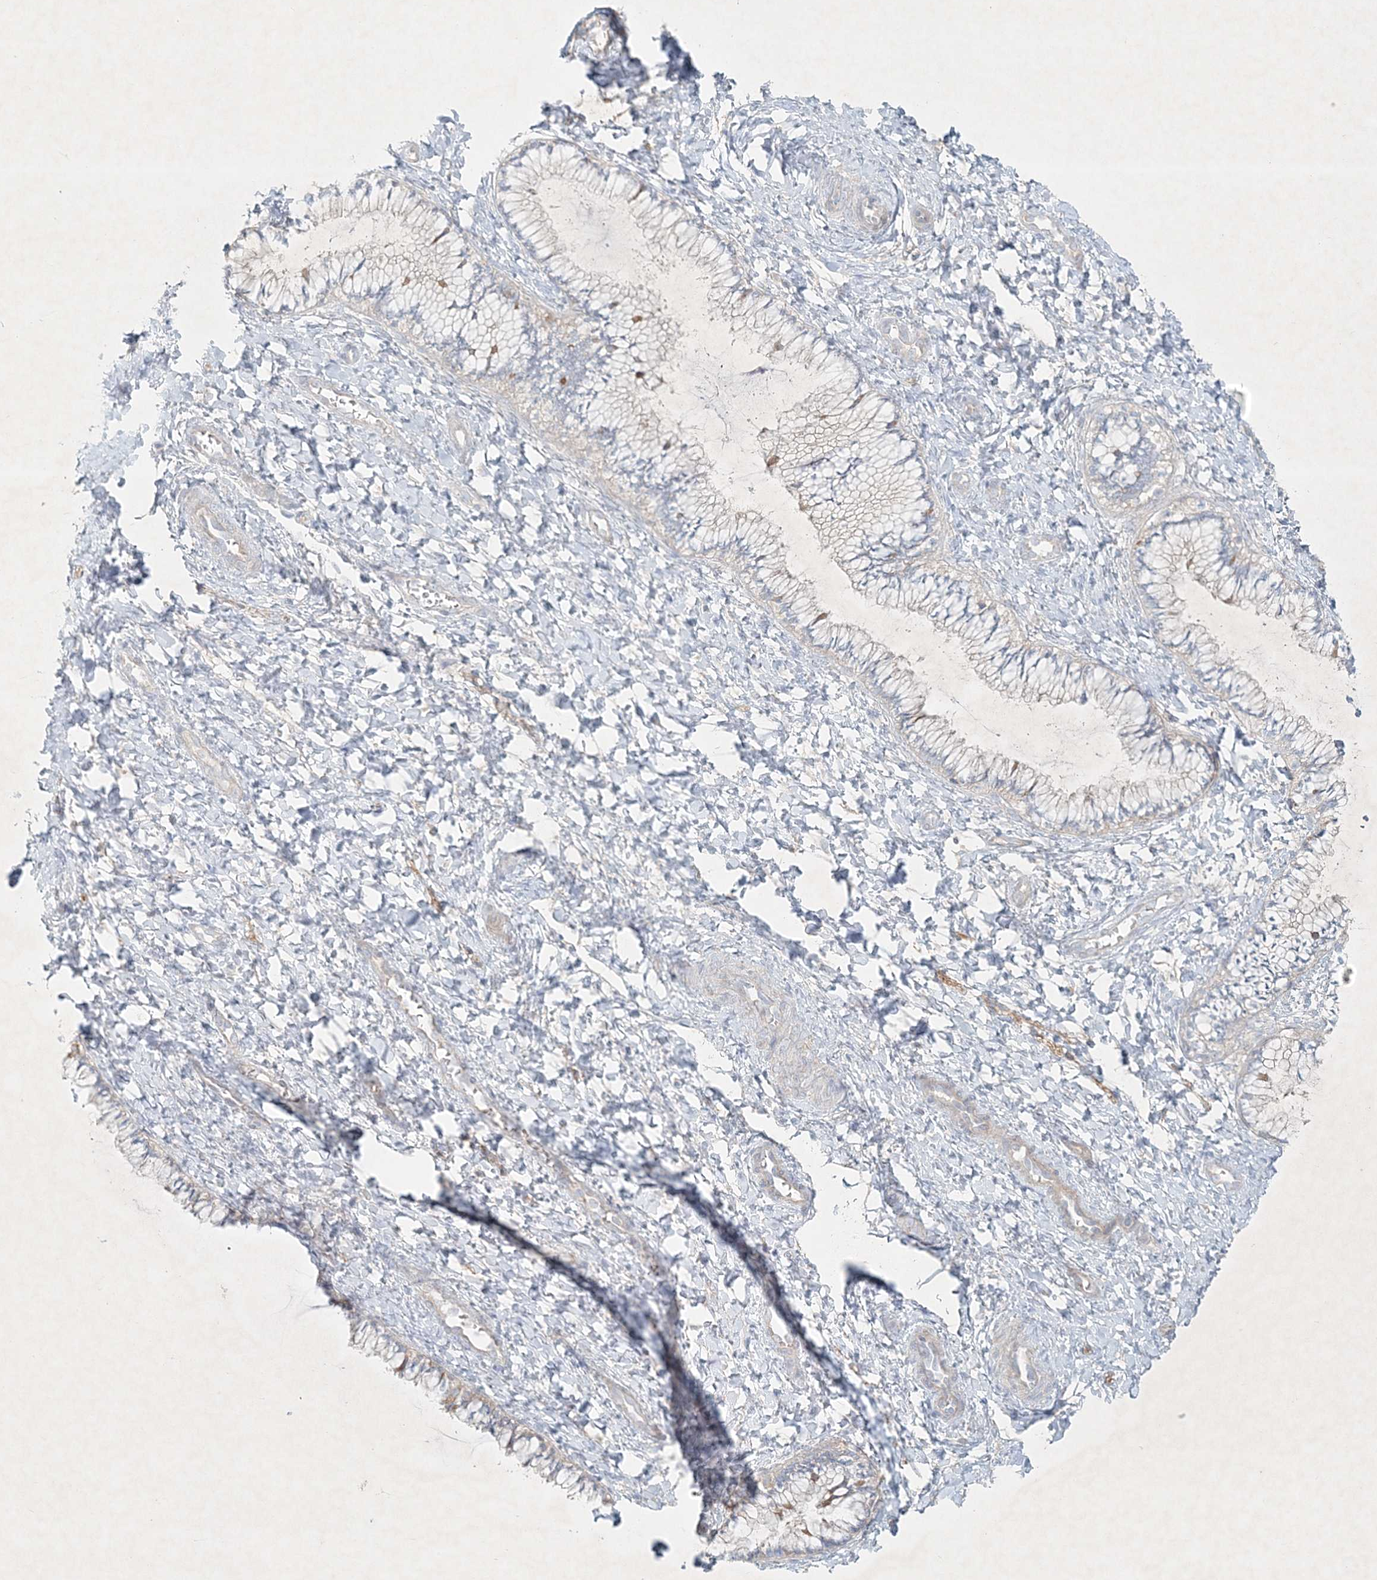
{"staining": {"intensity": "negative", "quantity": "none", "location": "none"}, "tissue": "cervix", "cell_type": "Glandular cells", "image_type": "normal", "snomed": [{"axis": "morphology", "description": "Normal tissue, NOS"}, {"axis": "morphology", "description": "Adenocarcinoma, NOS"}, {"axis": "topography", "description": "Cervix"}], "caption": "Histopathology image shows no protein staining in glandular cells of benign cervix.", "gene": "STK11IP", "patient": {"sex": "female", "age": 29}}